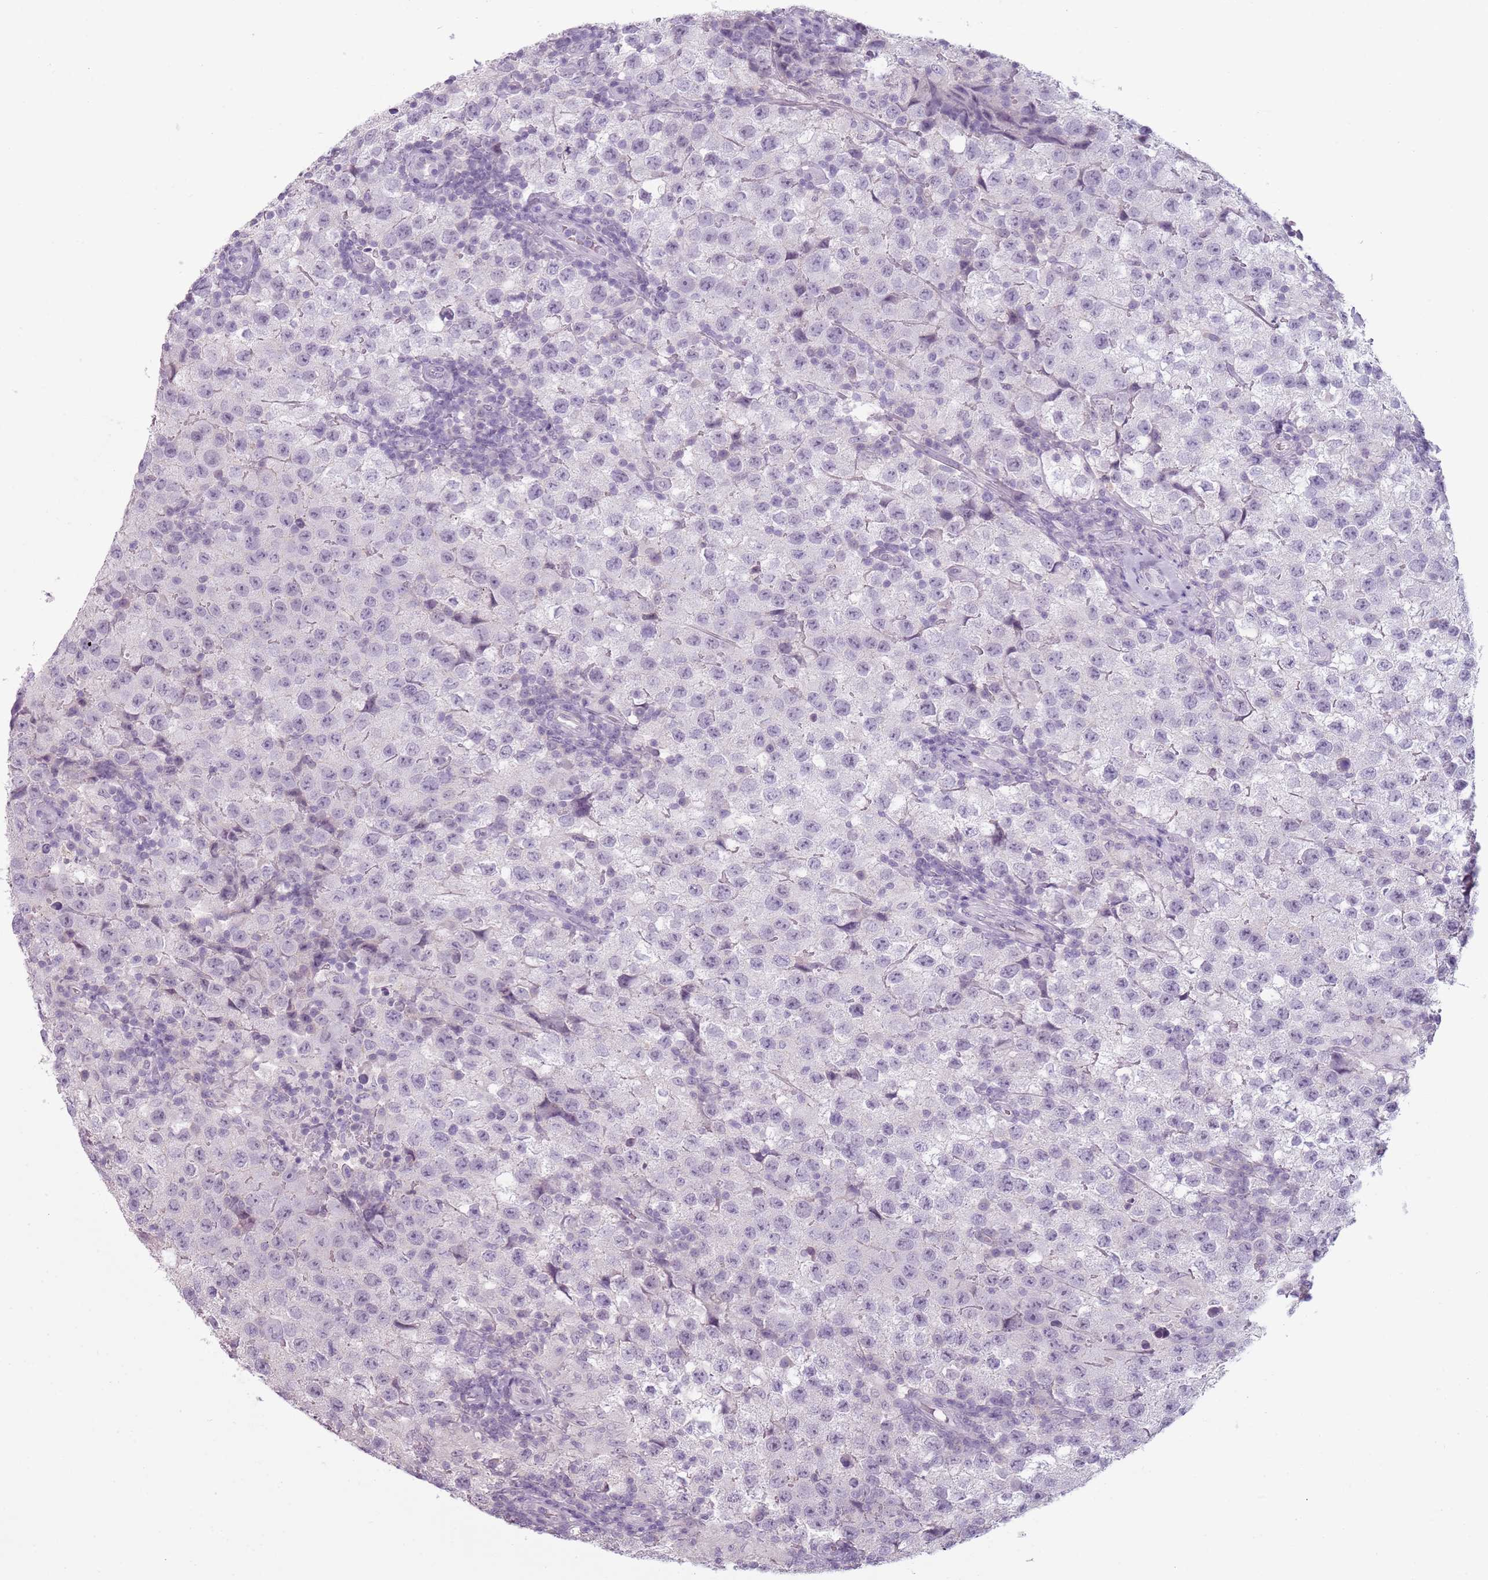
{"staining": {"intensity": "negative", "quantity": "none", "location": "none"}, "tissue": "testis cancer", "cell_type": "Tumor cells", "image_type": "cancer", "snomed": [{"axis": "morphology", "description": "Seminoma, NOS"}, {"axis": "morphology", "description": "Carcinoma, Embryonal, NOS"}, {"axis": "topography", "description": "Testis"}], "caption": "A high-resolution photomicrograph shows immunohistochemistry staining of testis cancer, which displays no significant staining in tumor cells.", "gene": "PIEZO1", "patient": {"sex": "male", "age": 41}}